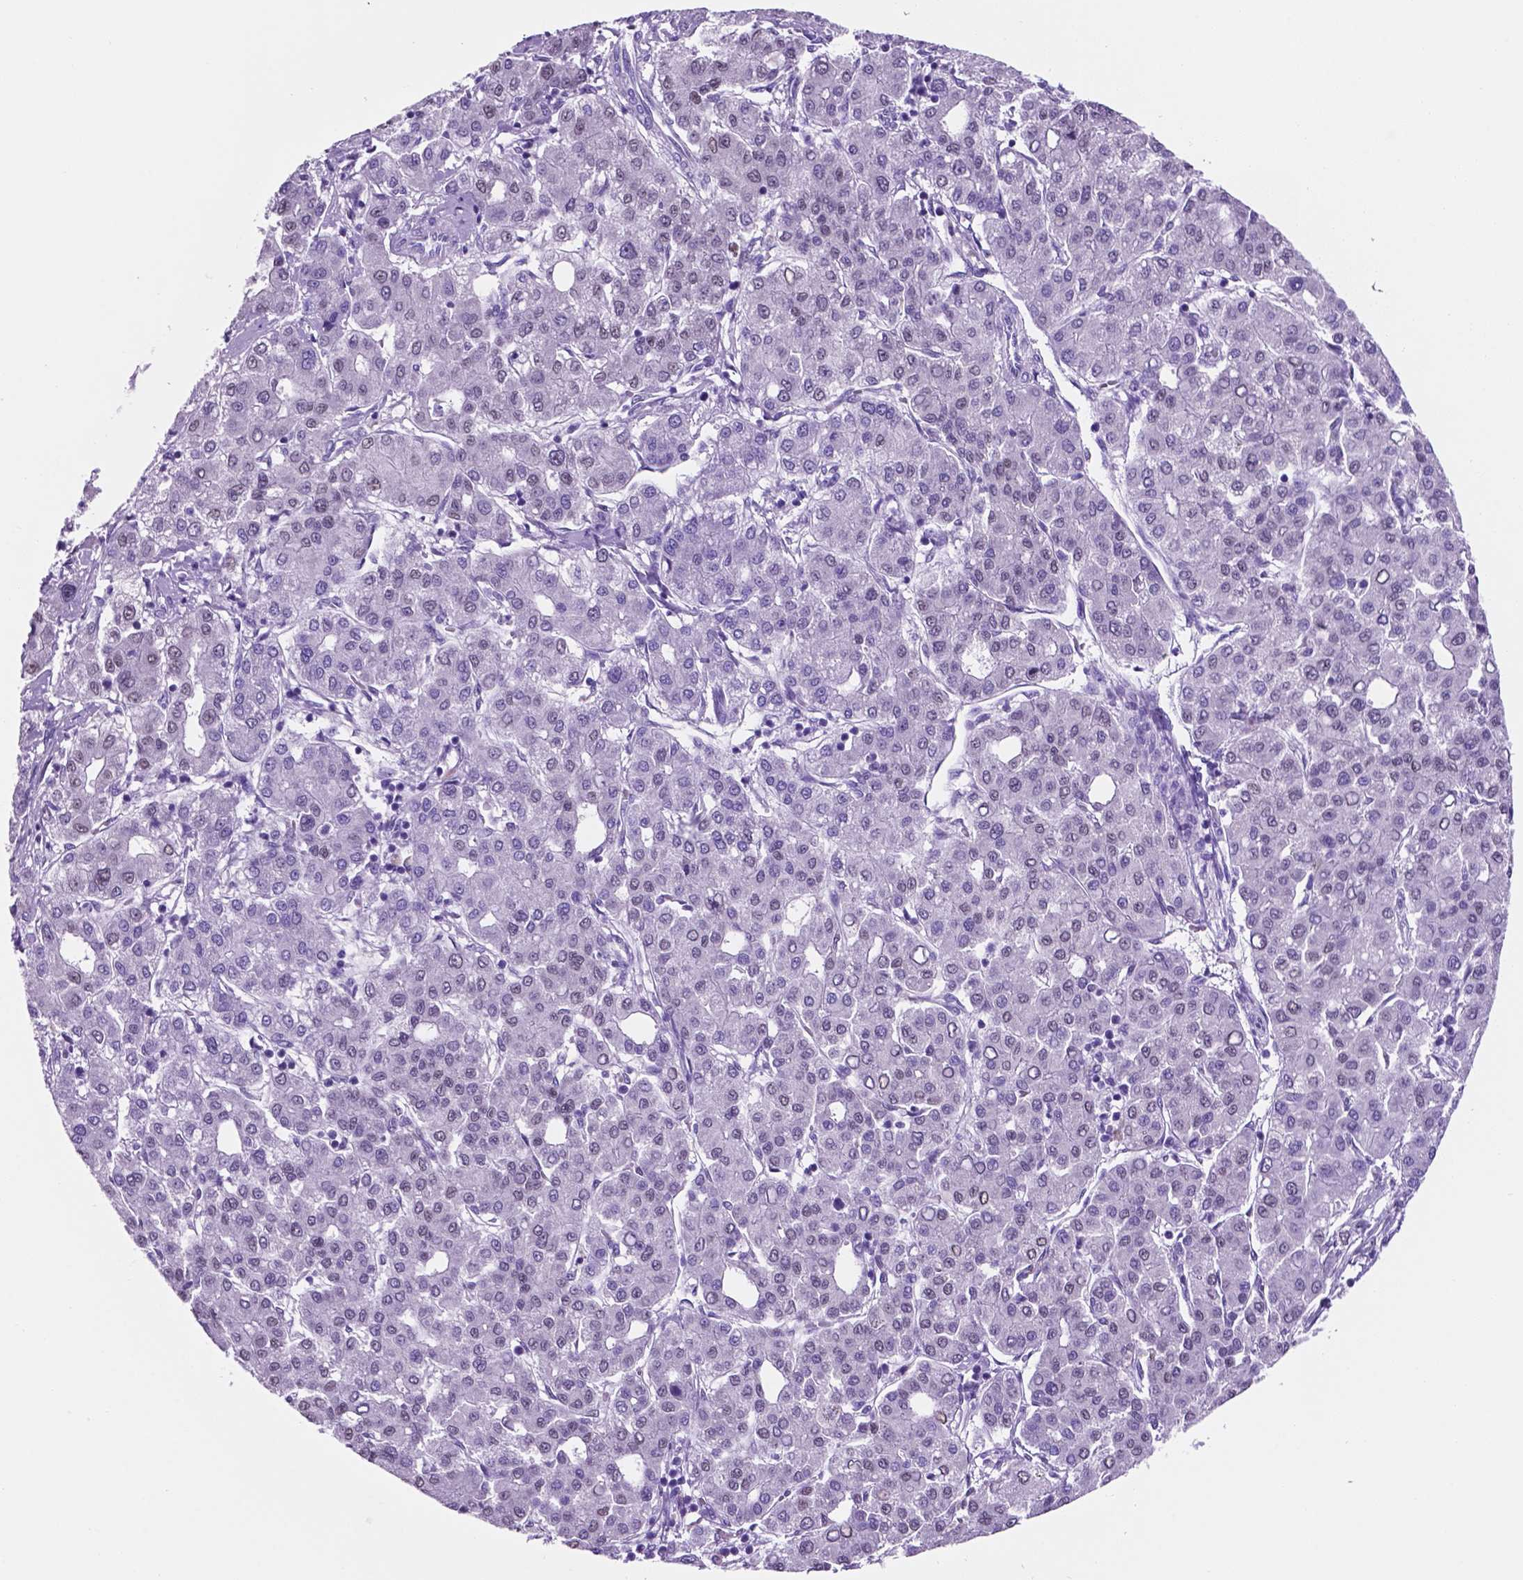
{"staining": {"intensity": "negative", "quantity": "none", "location": "none"}, "tissue": "liver cancer", "cell_type": "Tumor cells", "image_type": "cancer", "snomed": [{"axis": "morphology", "description": "Carcinoma, Hepatocellular, NOS"}, {"axis": "topography", "description": "Liver"}], "caption": "Liver hepatocellular carcinoma was stained to show a protein in brown. There is no significant staining in tumor cells.", "gene": "TMEM210", "patient": {"sex": "male", "age": 65}}